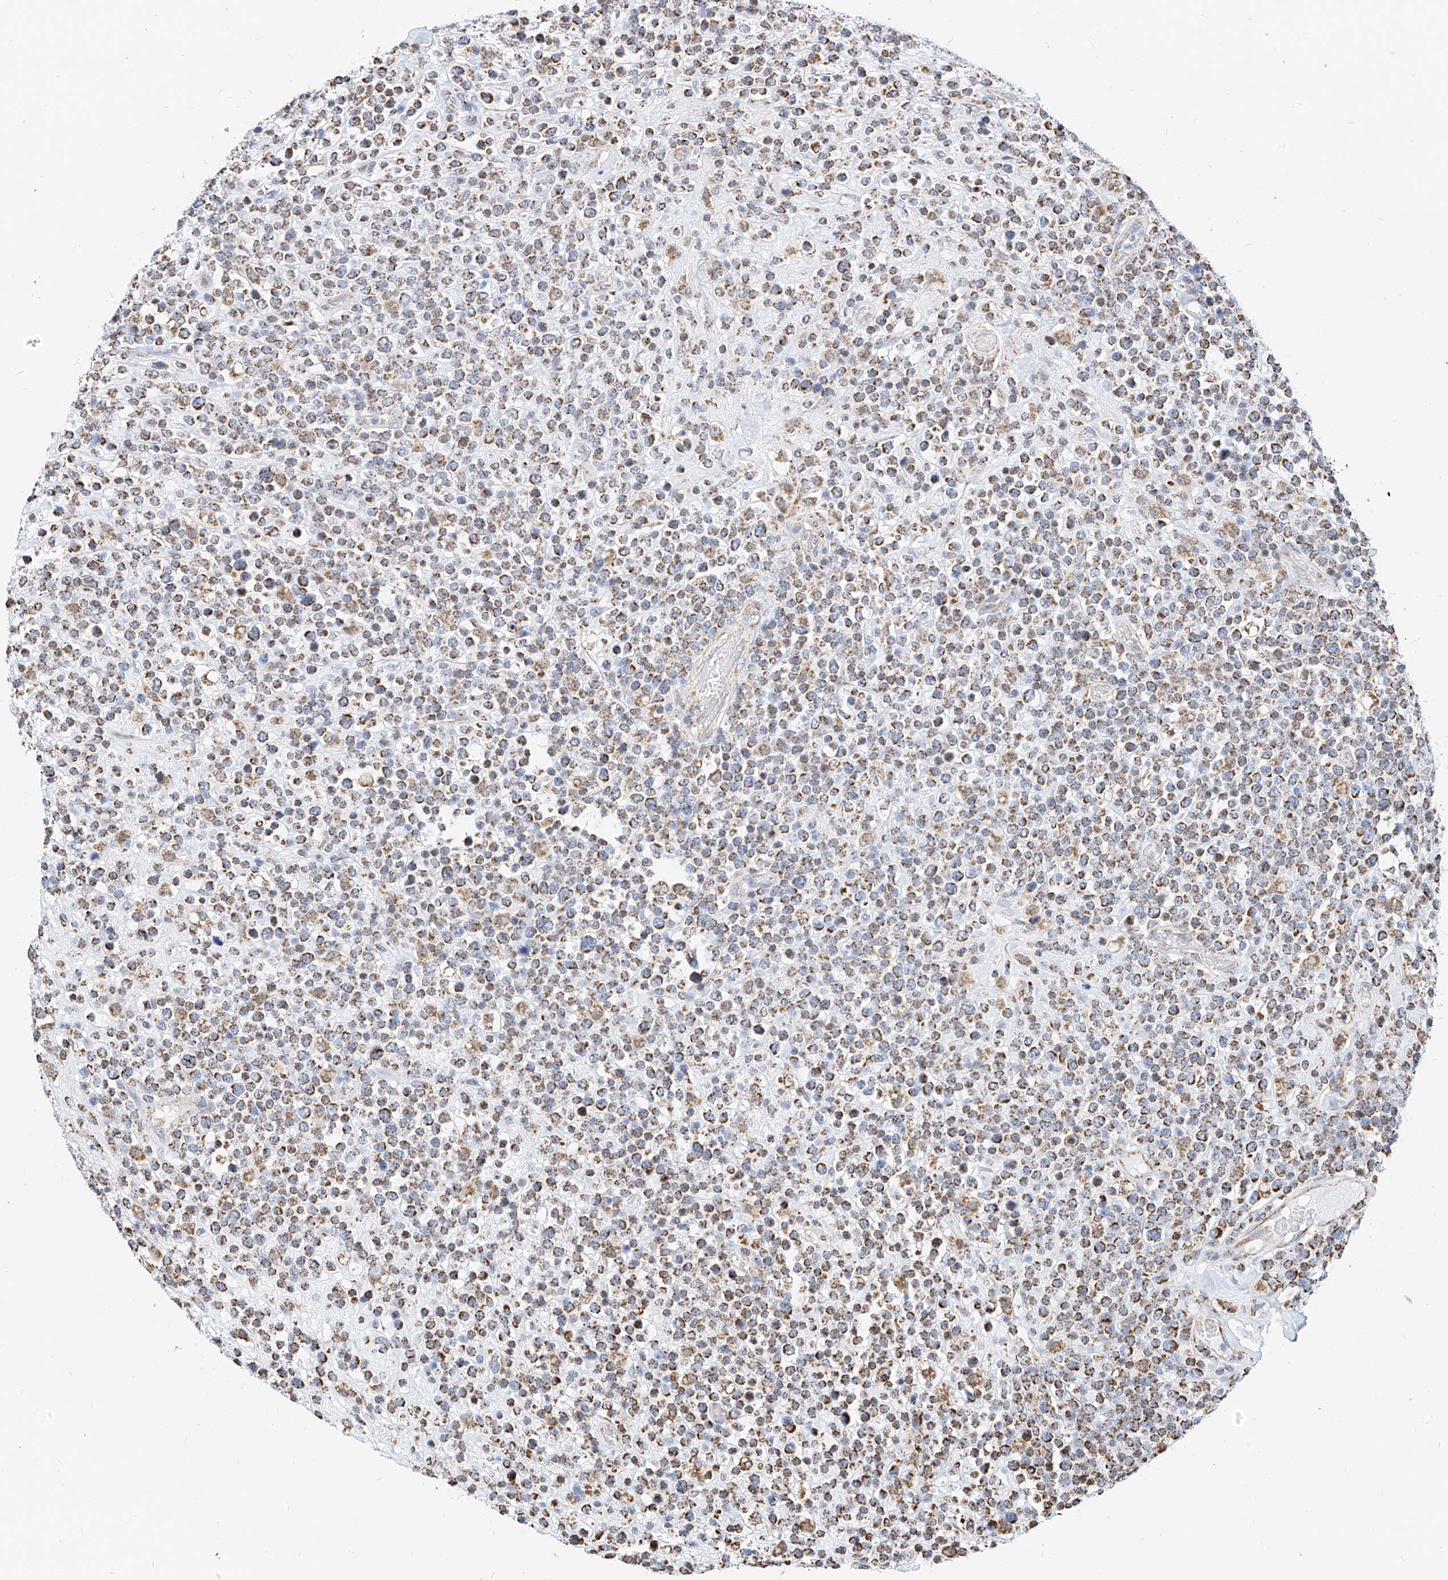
{"staining": {"intensity": "moderate", "quantity": ">75%", "location": "cytoplasmic/membranous"}, "tissue": "lymphoma", "cell_type": "Tumor cells", "image_type": "cancer", "snomed": [{"axis": "morphology", "description": "Malignant lymphoma, non-Hodgkin's type, High grade"}, {"axis": "topography", "description": "Colon"}], "caption": "Protein analysis of lymphoma tissue demonstrates moderate cytoplasmic/membranous staining in about >75% of tumor cells.", "gene": "NALCN", "patient": {"sex": "female", "age": 53}}